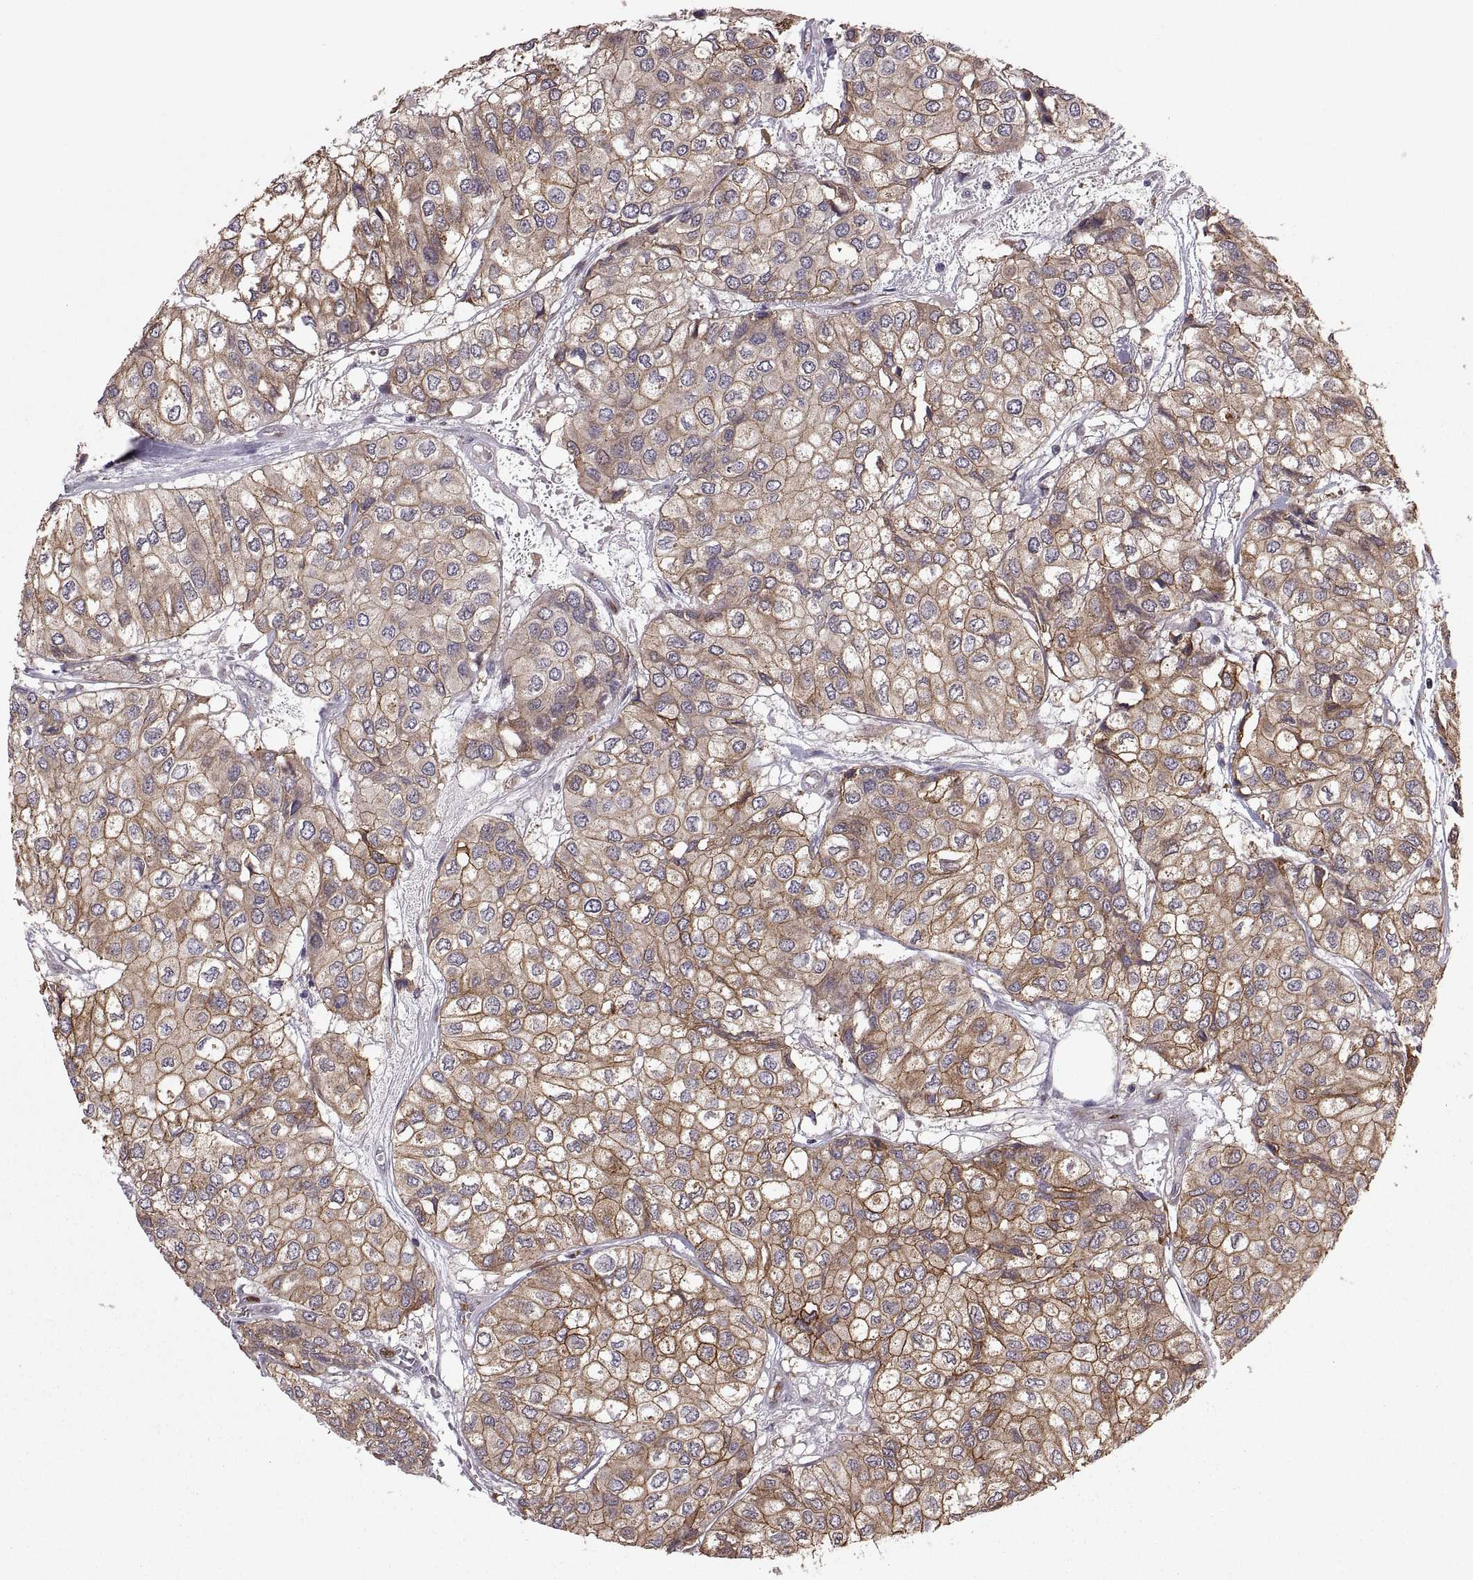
{"staining": {"intensity": "moderate", "quantity": ">75%", "location": "cytoplasmic/membranous"}, "tissue": "urothelial cancer", "cell_type": "Tumor cells", "image_type": "cancer", "snomed": [{"axis": "morphology", "description": "Urothelial carcinoma, High grade"}, {"axis": "topography", "description": "Urinary bladder"}], "caption": "A micrograph showing moderate cytoplasmic/membranous expression in about >75% of tumor cells in urothelial carcinoma (high-grade), as visualized by brown immunohistochemical staining.", "gene": "TESC", "patient": {"sex": "male", "age": 73}}